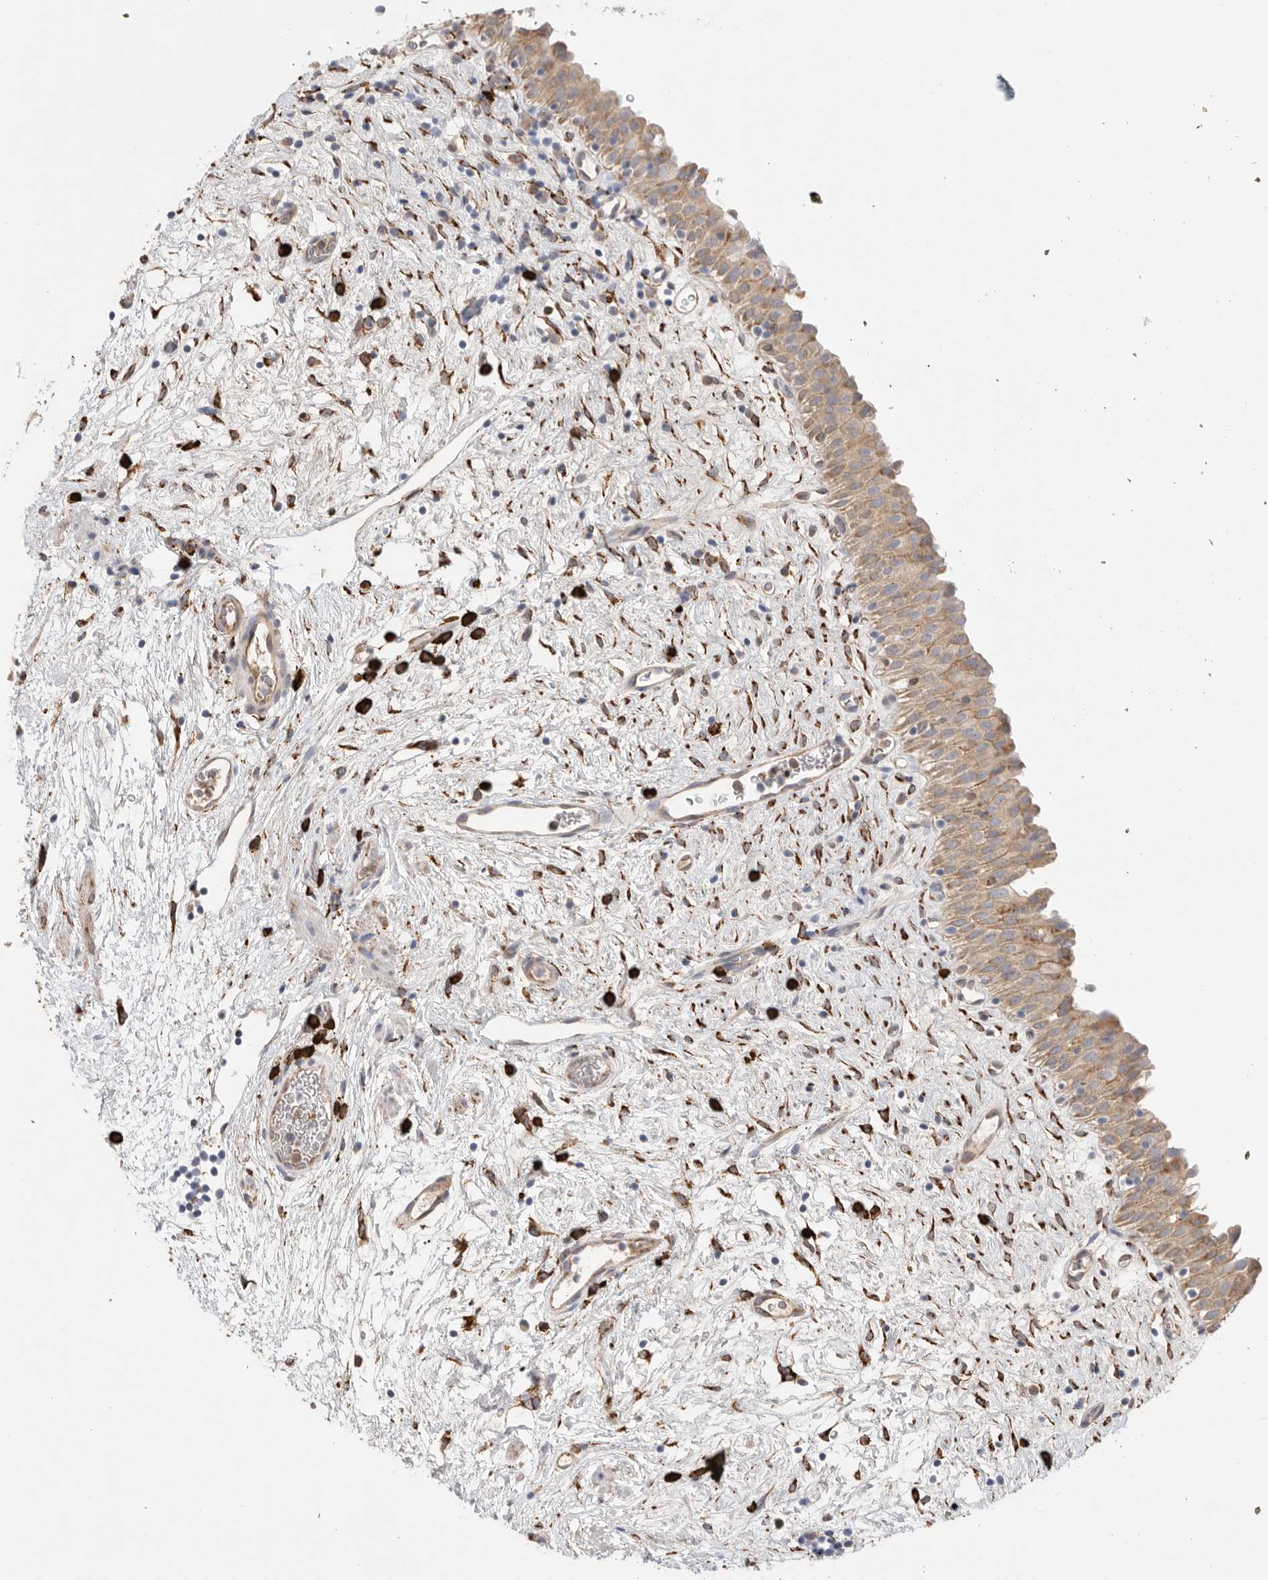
{"staining": {"intensity": "weak", "quantity": ">75%", "location": "cytoplasmic/membranous"}, "tissue": "urinary bladder", "cell_type": "Urothelial cells", "image_type": "normal", "snomed": [{"axis": "morphology", "description": "Normal tissue, NOS"}, {"axis": "topography", "description": "Urinary bladder"}], "caption": "Immunohistochemistry (DAB (3,3'-diaminobenzidine)) staining of benign human urinary bladder demonstrates weak cytoplasmic/membranous protein expression in approximately >75% of urothelial cells.", "gene": "BLOC1S5", "patient": {"sex": "male", "age": 82}}